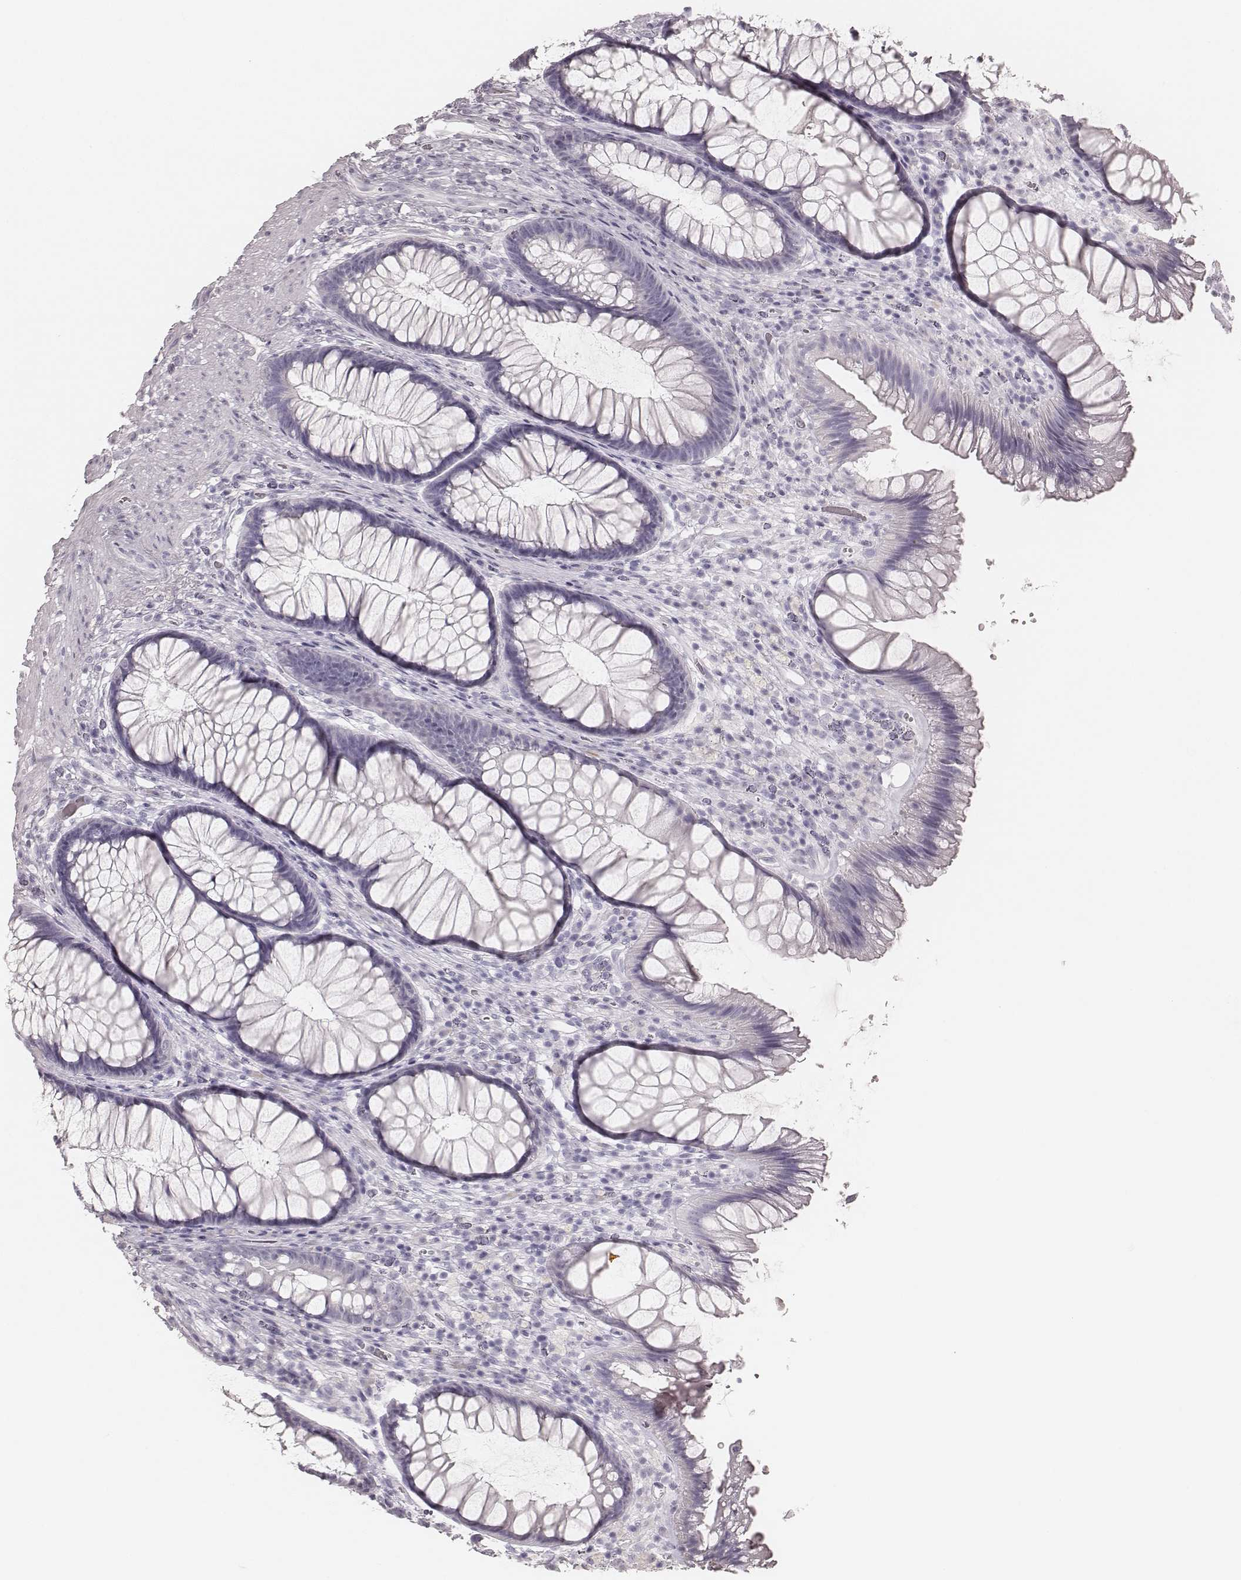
{"staining": {"intensity": "negative", "quantity": "none", "location": "none"}, "tissue": "rectum", "cell_type": "Glandular cells", "image_type": "normal", "snomed": [{"axis": "morphology", "description": "Normal tissue, NOS"}, {"axis": "topography", "description": "Smooth muscle"}, {"axis": "topography", "description": "Rectum"}], "caption": "High magnification brightfield microscopy of benign rectum stained with DAB (brown) and counterstained with hematoxylin (blue): glandular cells show no significant staining. (DAB IHC, high magnification).", "gene": "KRT82", "patient": {"sex": "male", "age": 53}}